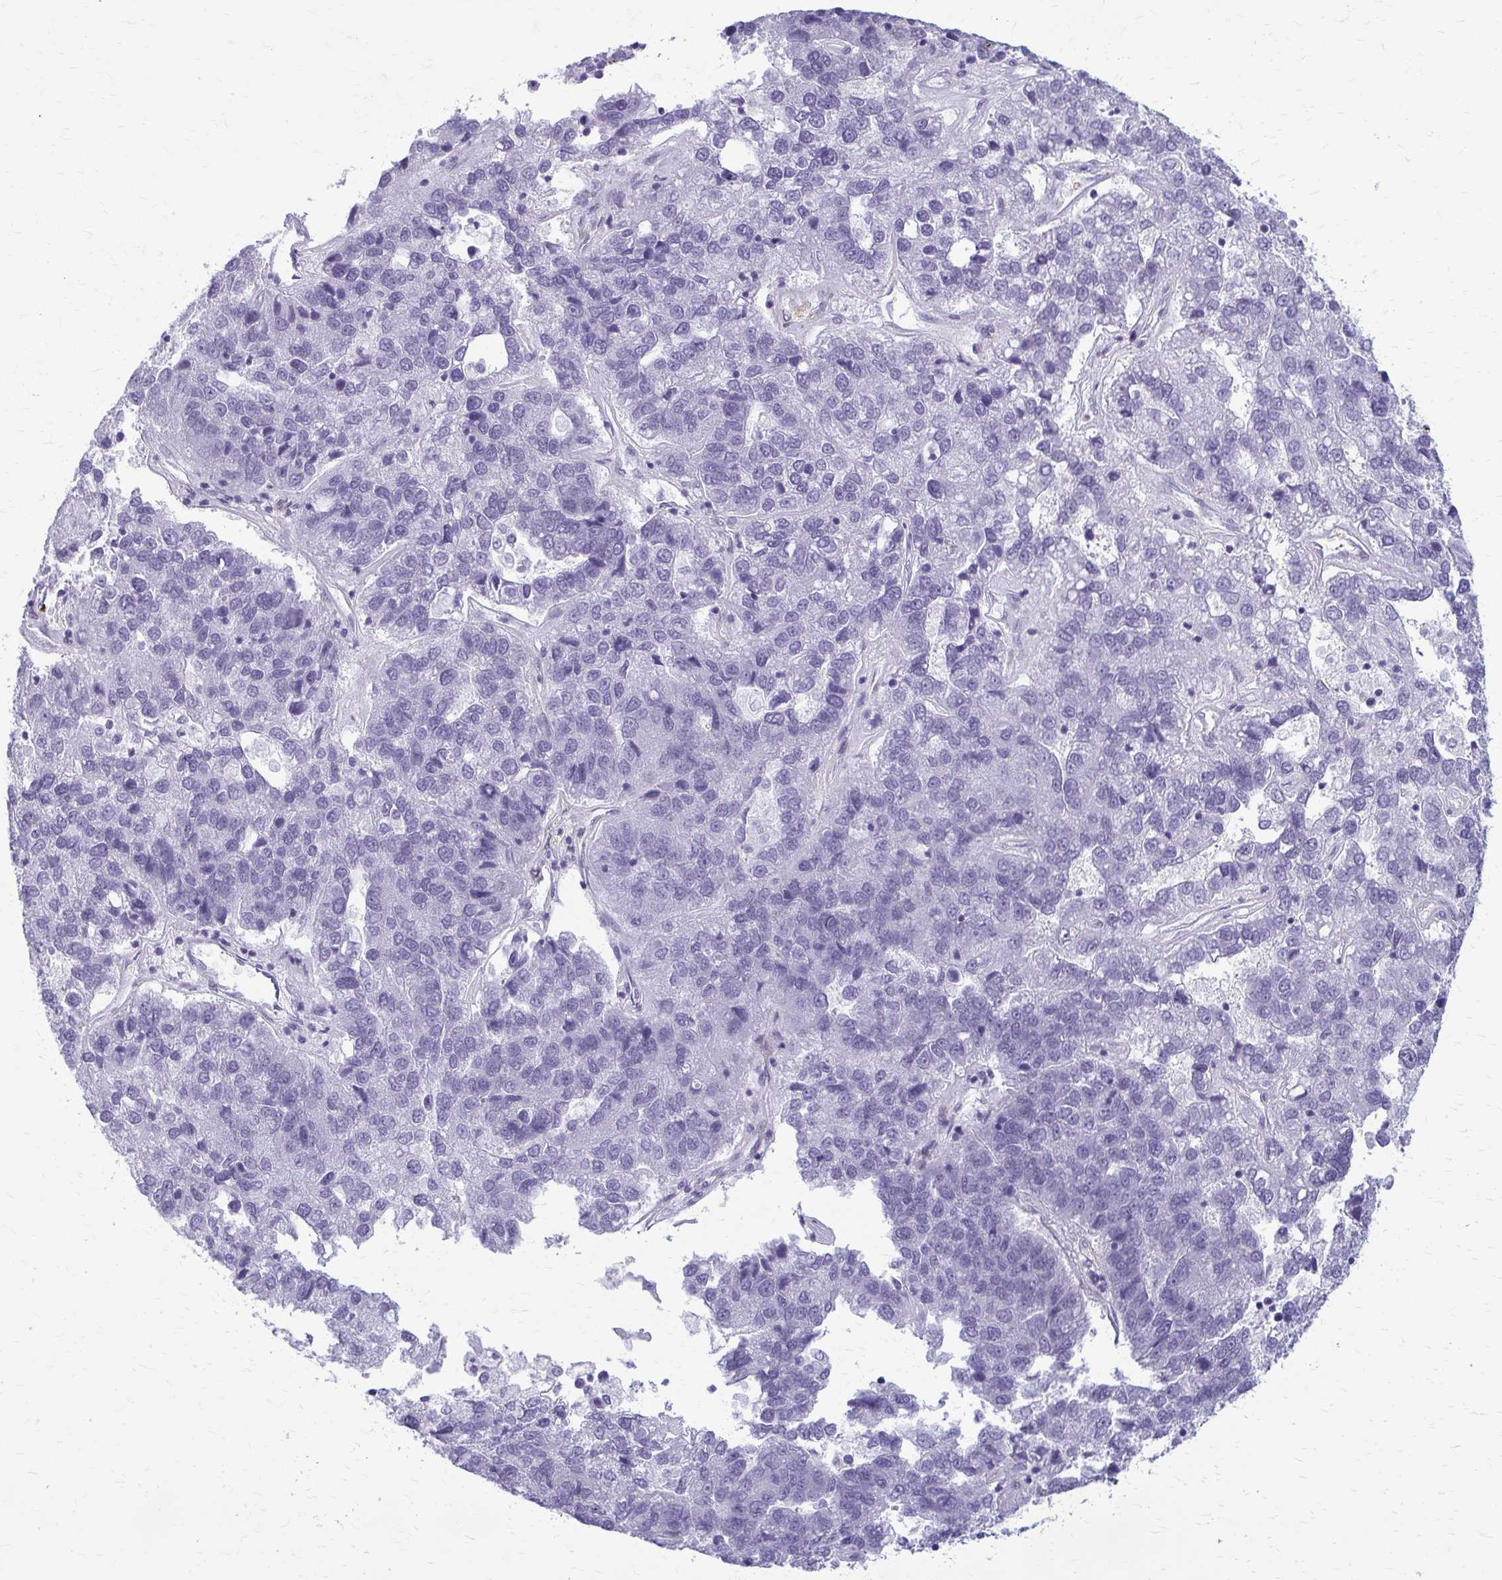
{"staining": {"intensity": "negative", "quantity": "none", "location": "none"}, "tissue": "pancreatic cancer", "cell_type": "Tumor cells", "image_type": "cancer", "snomed": [{"axis": "morphology", "description": "Adenocarcinoma, NOS"}, {"axis": "topography", "description": "Pancreas"}], "caption": "Pancreatic cancer was stained to show a protein in brown. There is no significant positivity in tumor cells. (DAB immunohistochemistry with hematoxylin counter stain).", "gene": "DEPP1", "patient": {"sex": "female", "age": 61}}